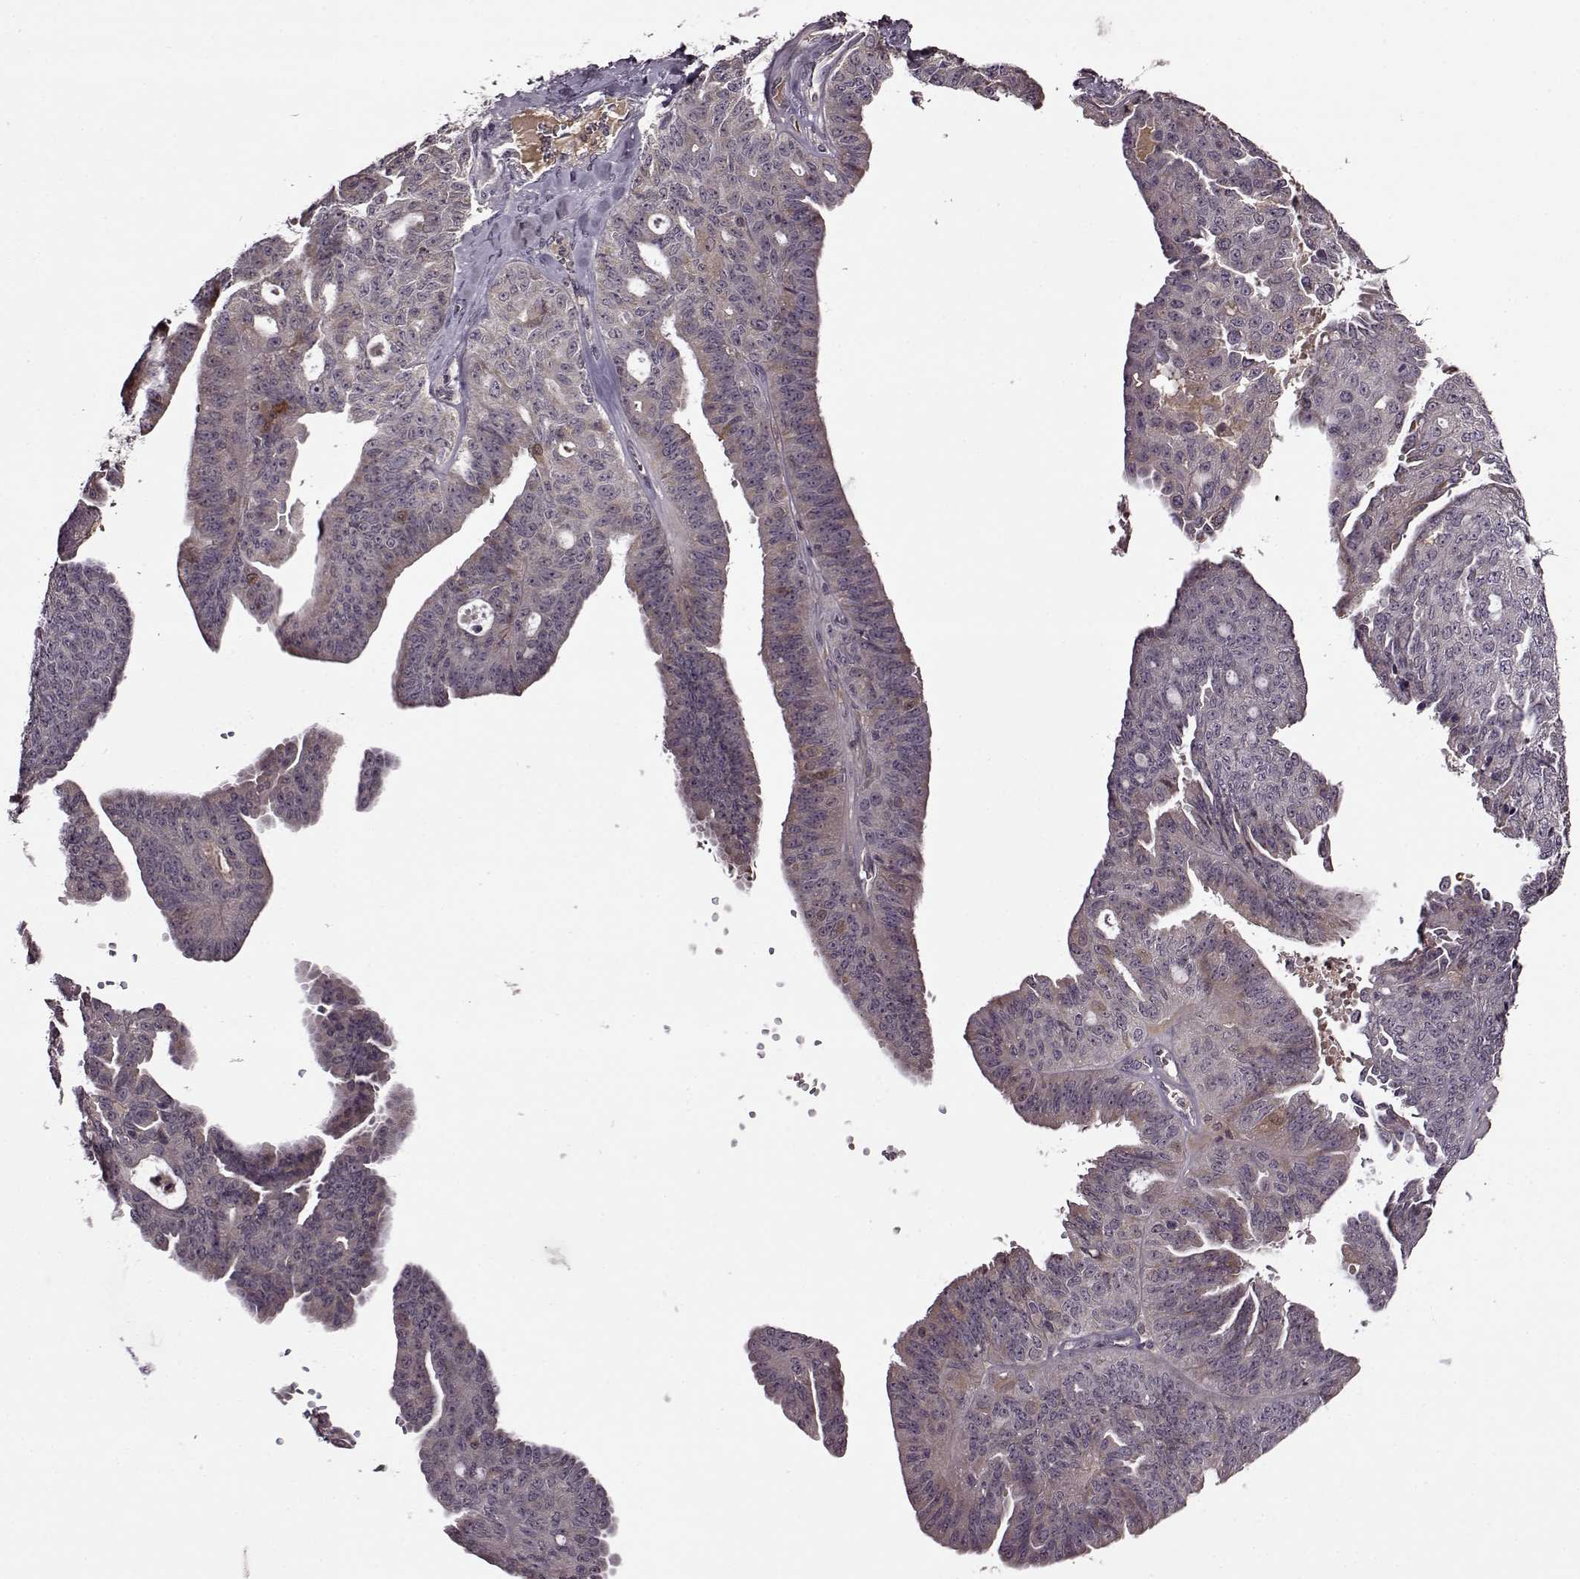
{"staining": {"intensity": "weak", "quantity": "<25%", "location": "cytoplasmic/membranous"}, "tissue": "ovarian cancer", "cell_type": "Tumor cells", "image_type": "cancer", "snomed": [{"axis": "morphology", "description": "Cystadenocarcinoma, serous, NOS"}, {"axis": "topography", "description": "Ovary"}], "caption": "Protein analysis of ovarian serous cystadenocarcinoma reveals no significant staining in tumor cells.", "gene": "MAIP1", "patient": {"sex": "female", "age": 71}}